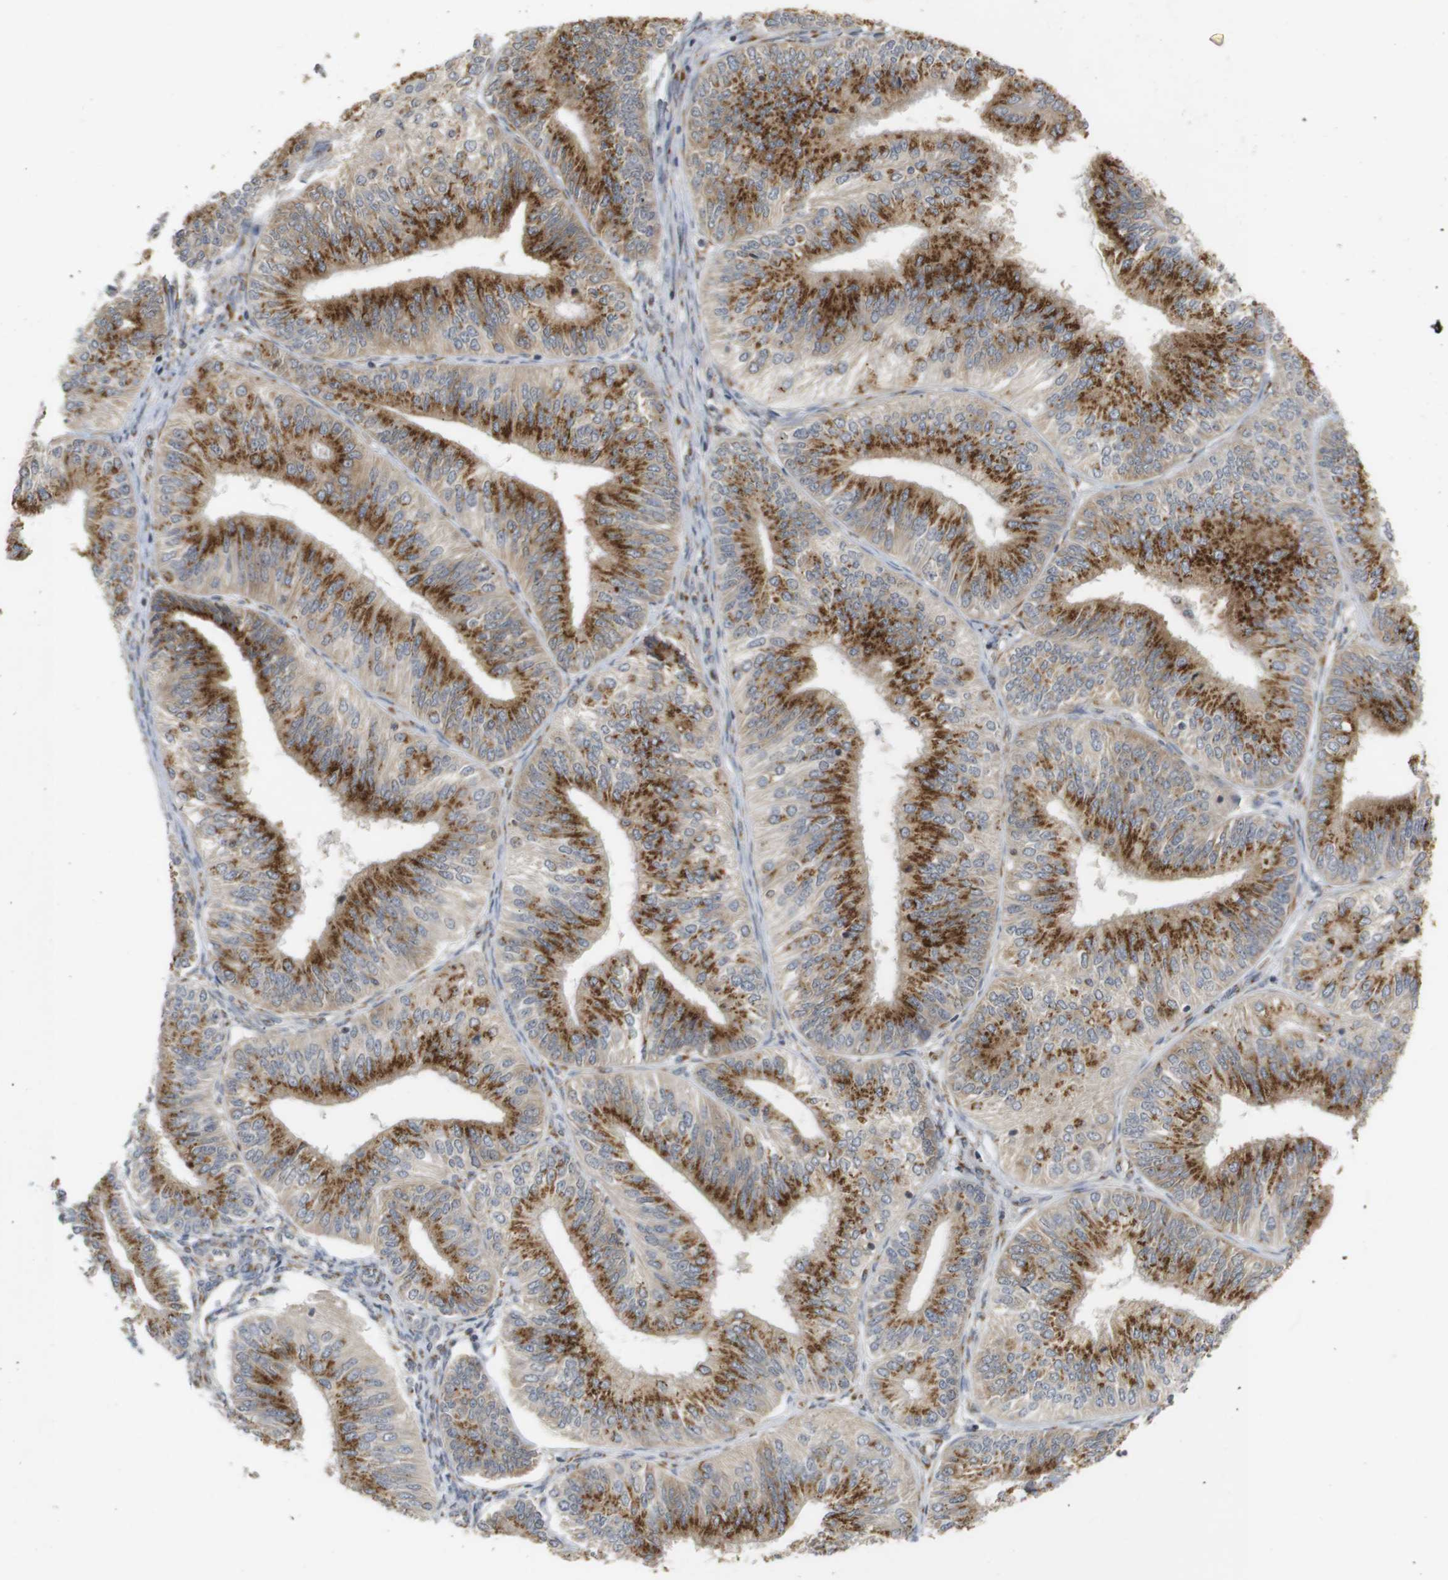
{"staining": {"intensity": "moderate", "quantity": ">75%", "location": "cytoplasmic/membranous"}, "tissue": "endometrial cancer", "cell_type": "Tumor cells", "image_type": "cancer", "snomed": [{"axis": "morphology", "description": "Adenocarcinoma, NOS"}, {"axis": "topography", "description": "Endometrium"}], "caption": "Endometrial cancer (adenocarcinoma) stained for a protein displays moderate cytoplasmic/membranous positivity in tumor cells.", "gene": "ZFPL1", "patient": {"sex": "female", "age": 58}}